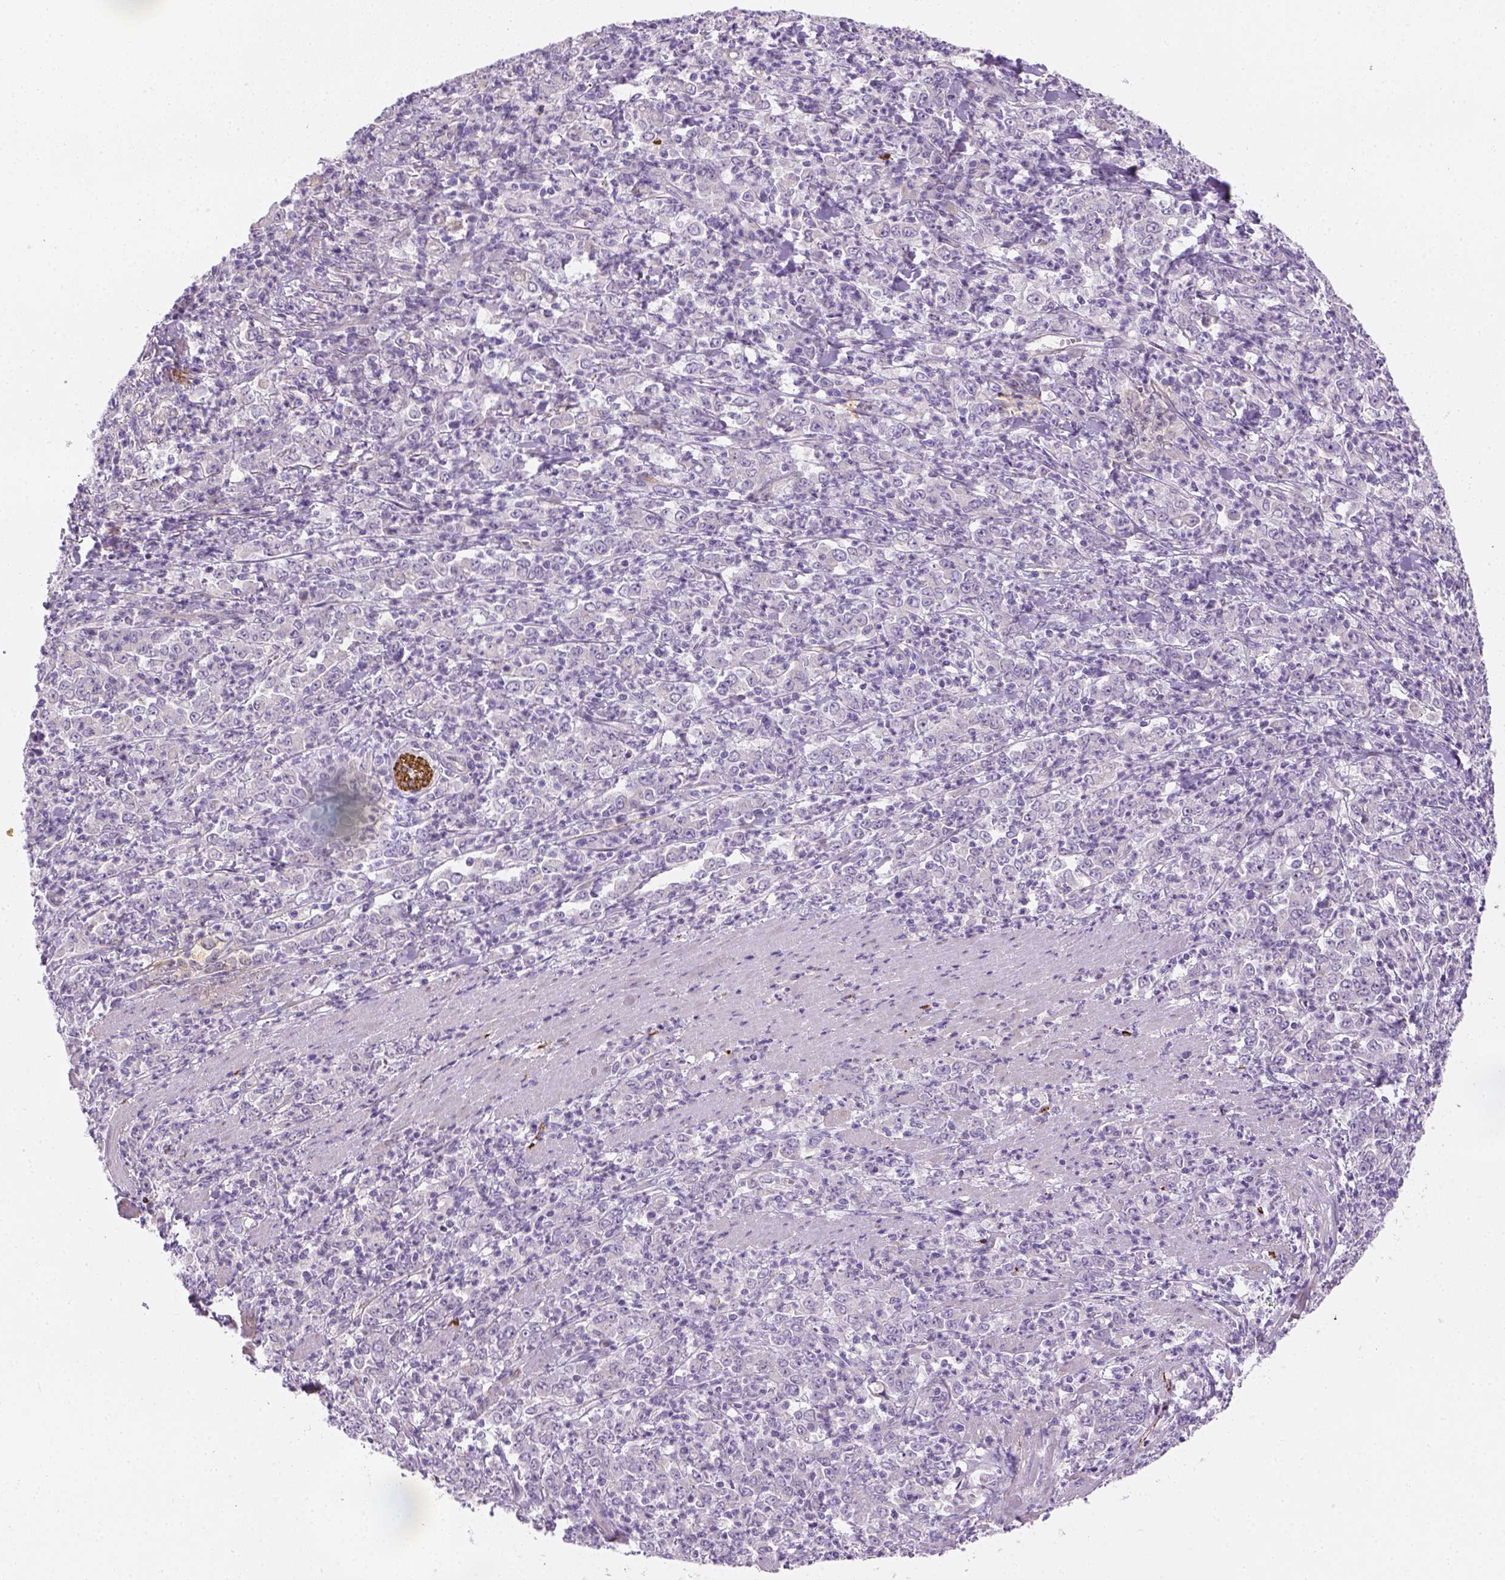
{"staining": {"intensity": "negative", "quantity": "none", "location": "none"}, "tissue": "stomach cancer", "cell_type": "Tumor cells", "image_type": "cancer", "snomed": [{"axis": "morphology", "description": "Adenocarcinoma, NOS"}, {"axis": "topography", "description": "Stomach, lower"}], "caption": "This photomicrograph is of adenocarcinoma (stomach) stained with immunohistochemistry (IHC) to label a protein in brown with the nuclei are counter-stained blue. There is no positivity in tumor cells.", "gene": "CACNB1", "patient": {"sex": "female", "age": 71}}